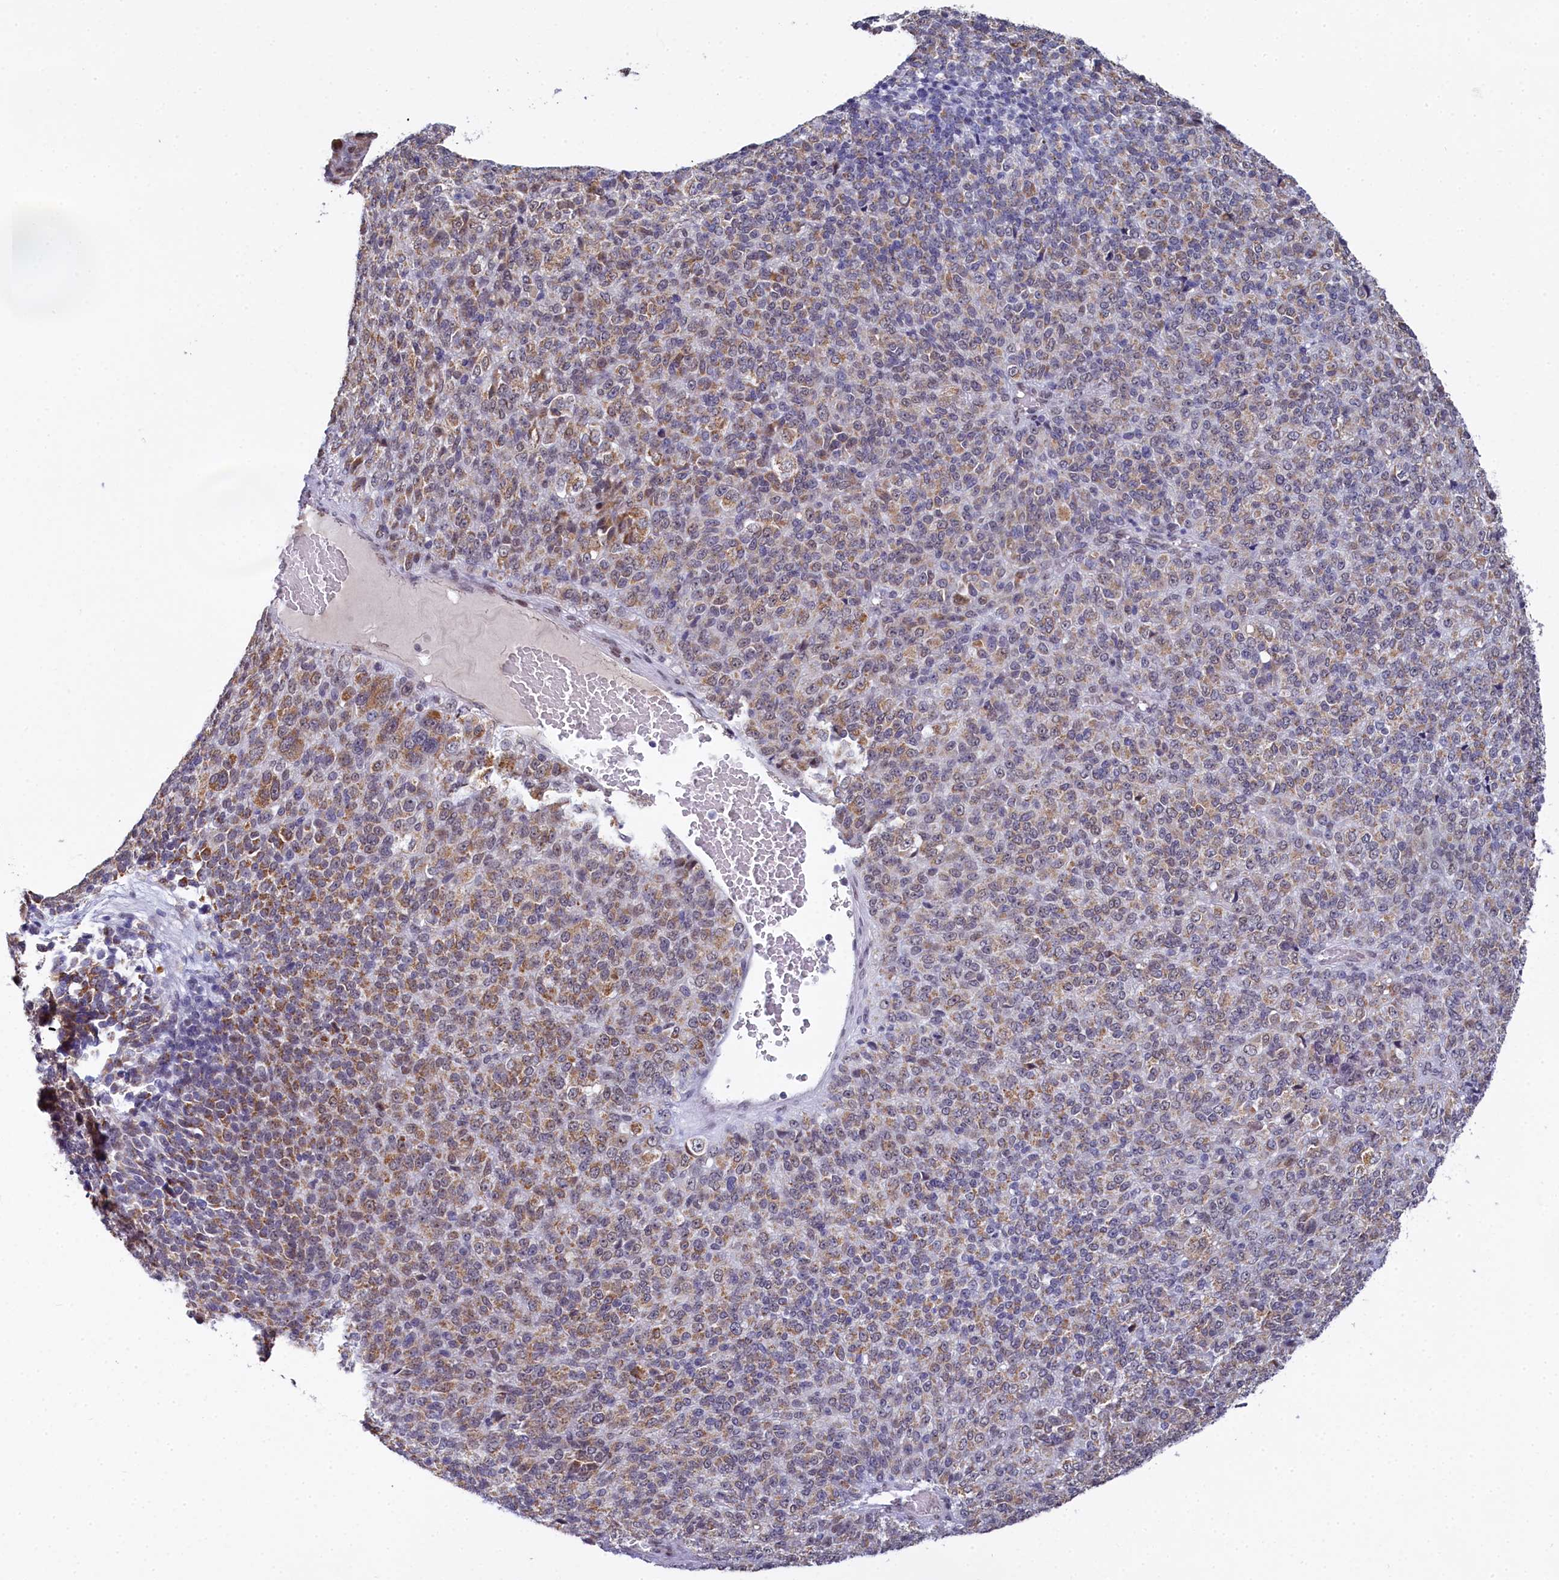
{"staining": {"intensity": "weak", "quantity": ">75%", "location": "cytoplasmic/membranous"}, "tissue": "melanoma", "cell_type": "Tumor cells", "image_type": "cancer", "snomed": [{"axis": "morphology", "description": "Malignant melanoma, Metastatic site"}, {"axis": "topography", "description": "Brain"}], "caption": "Human malignant melanoma (metastatic site) stained for a protein (brown) displays weak cytoplasmic/membranous positive staining in approximately >75% of tumor cells.", "gene": "PPHLN1", "patient": {"sex": "female", "age": 56}}